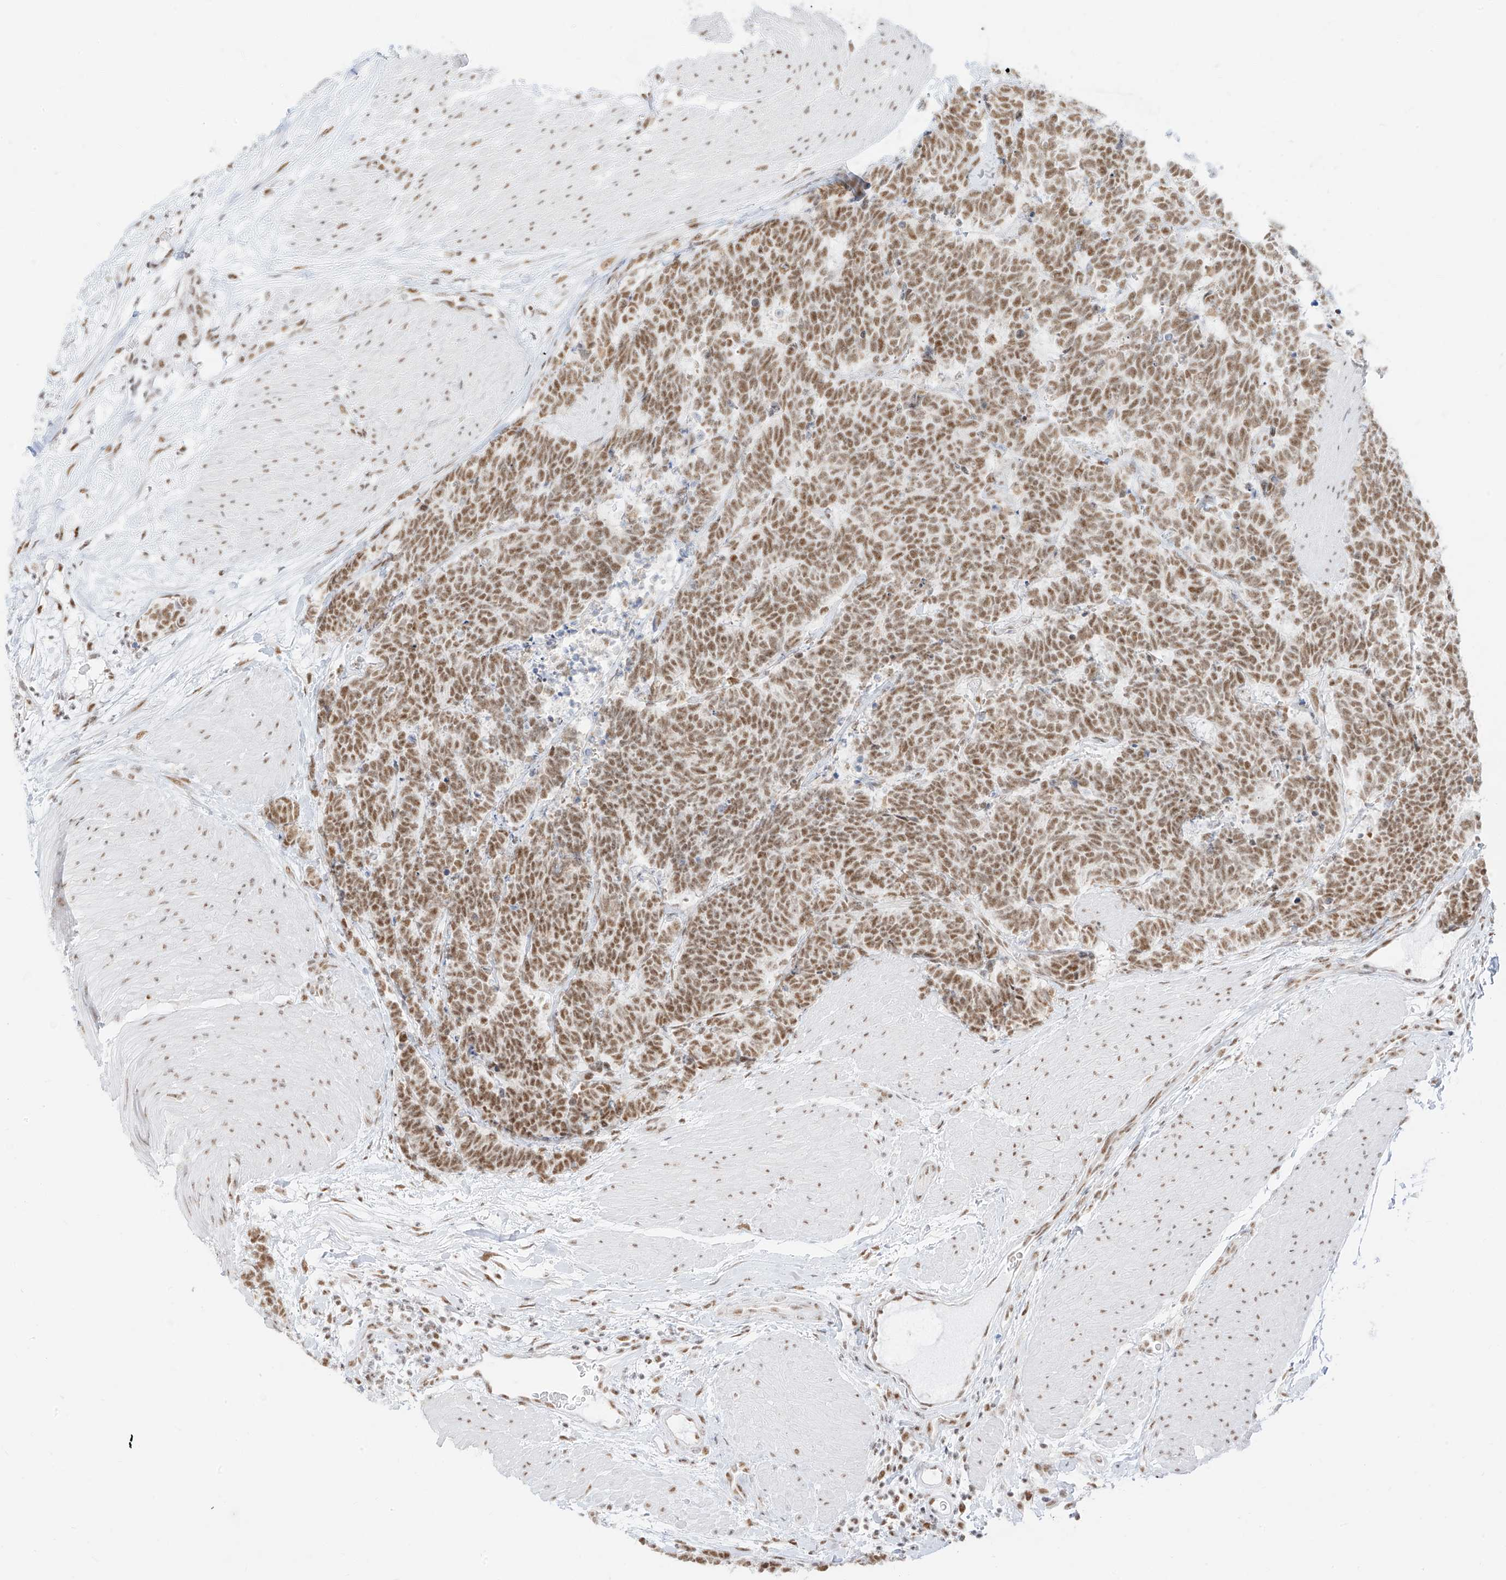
{"staining": {"intensity": "moderate", "quantity": ">75%", "location": "nuclear"}, "tissue": "carcinoid", "cell_type": "Tumor cells", "image_type": "cancer", "snomed": [{"axis": "morphology", "description": "Carcinoma, NOS"}, {"axis": "morphology", "description": "Carcinoid, malignant, NOS"}, {"axis": "topography", "description": "Urinary bladder"}], "caption": "DAB (3,3'-diaminobenzidine) immunohistochemical staining of carcinoma displays moderate nuclear protein positivity in about >75% of tumor cells.", "gene": "SUPT5H", "patient": {"sex": "male", "age": 57}}